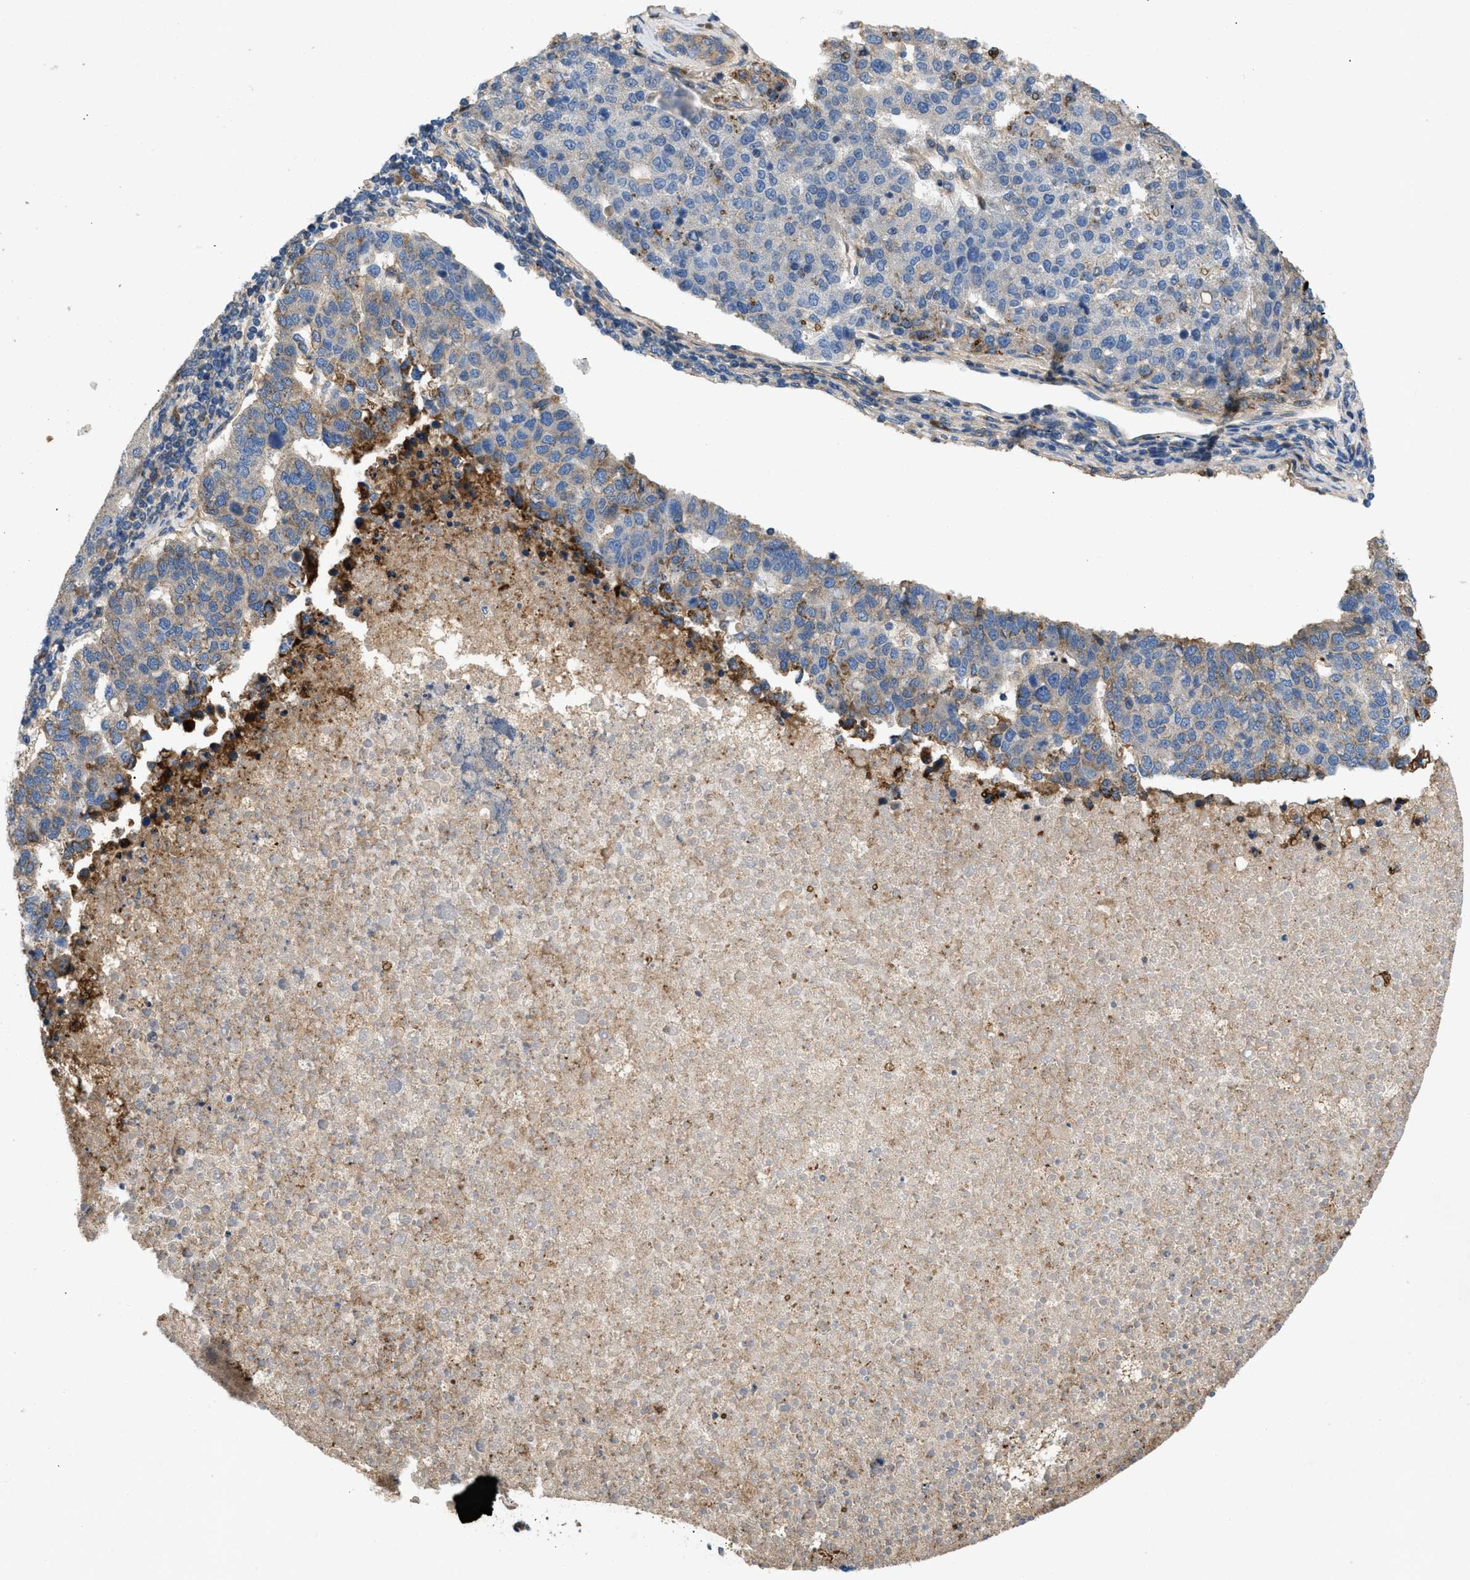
{"staining": {"intensity": "weak", "quantity": "25%-75%", "location": "cytoplasmic/membranous"}, "tissue": "pancreatic cancer", "cell_type": "Tumor cells", "image_type": "cancer", "snomed": [{"axis": "morphology", "description": "Adenocarcinoma, NOS"}, {"axis": "topography", "description": "Pancreas"}], "caption": "Human pancreatic cancer stained for a protein (brown) demonstrates weak cytoplasmic/membranous positive staining in approximately 25%-75% of tumor cells.", "gene": "LYSMD3", "patient": {"sex": "female", "age": 61}}